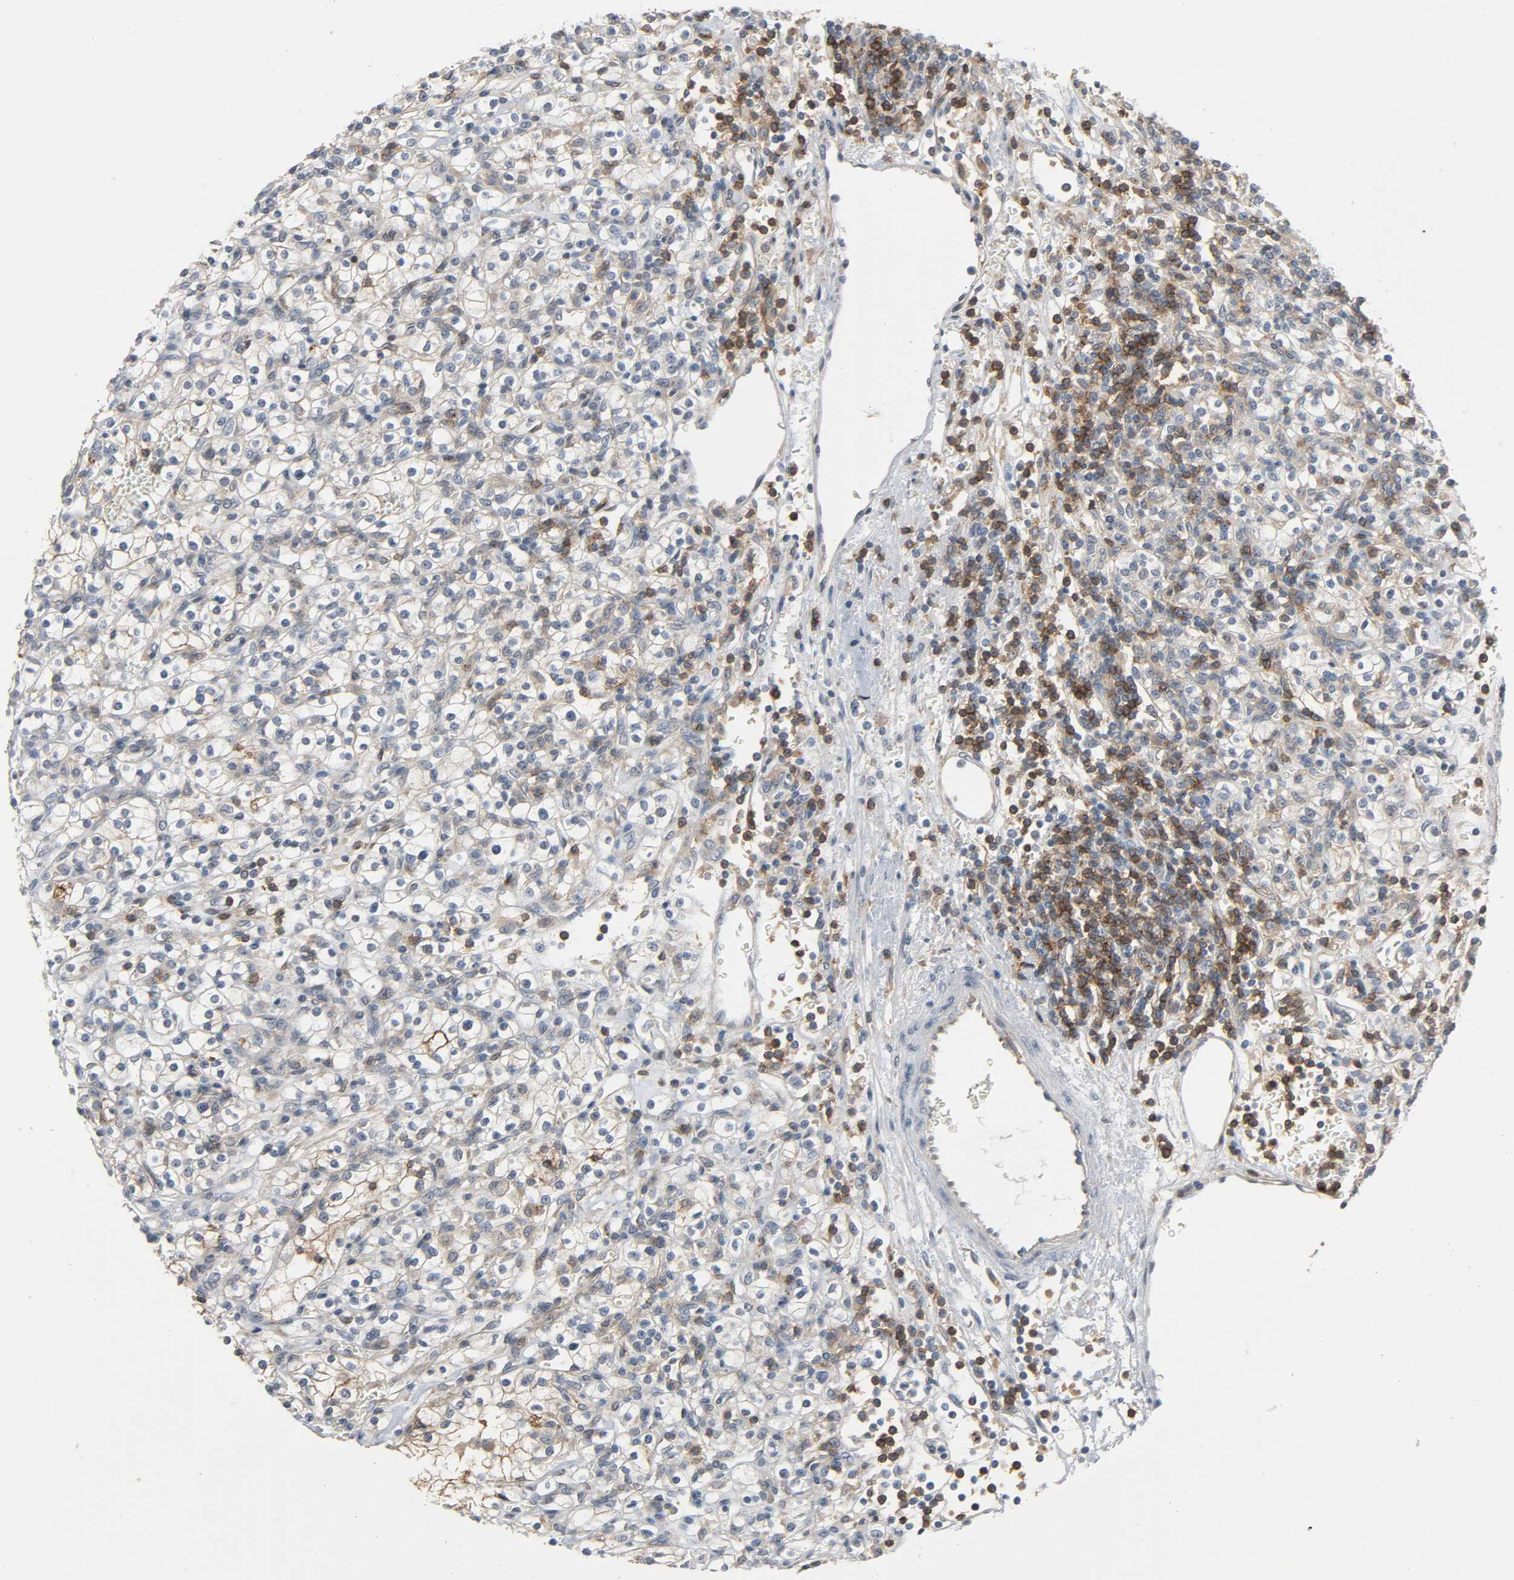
{"staining": {"intensity": "weak", "quantity": "25%-75%", "location": "cytoplasmic/membranous"}, "tissue": "renal cancer", "cell_type": "Tumor cells", "image_type": "cancer", "snomed": [{"axis": "morphology", "description": "Normal tissue, NOS"}, {"axis": "morphology", "description": "Adenocarcinoma, NOS"}, {"axis": "topography", "description": "Kidney"}], "caption": "Protein expression by immunohistochemistry displays weak cytoplasmic/membranous expression in about 25%-75% of tumor cells in adenocarcinoma (renal). The protein of interest is shown in brown color, while the nuclei are stained blue.", "gene": "CD4", "patient": {"sex": "female", "age": 55}}